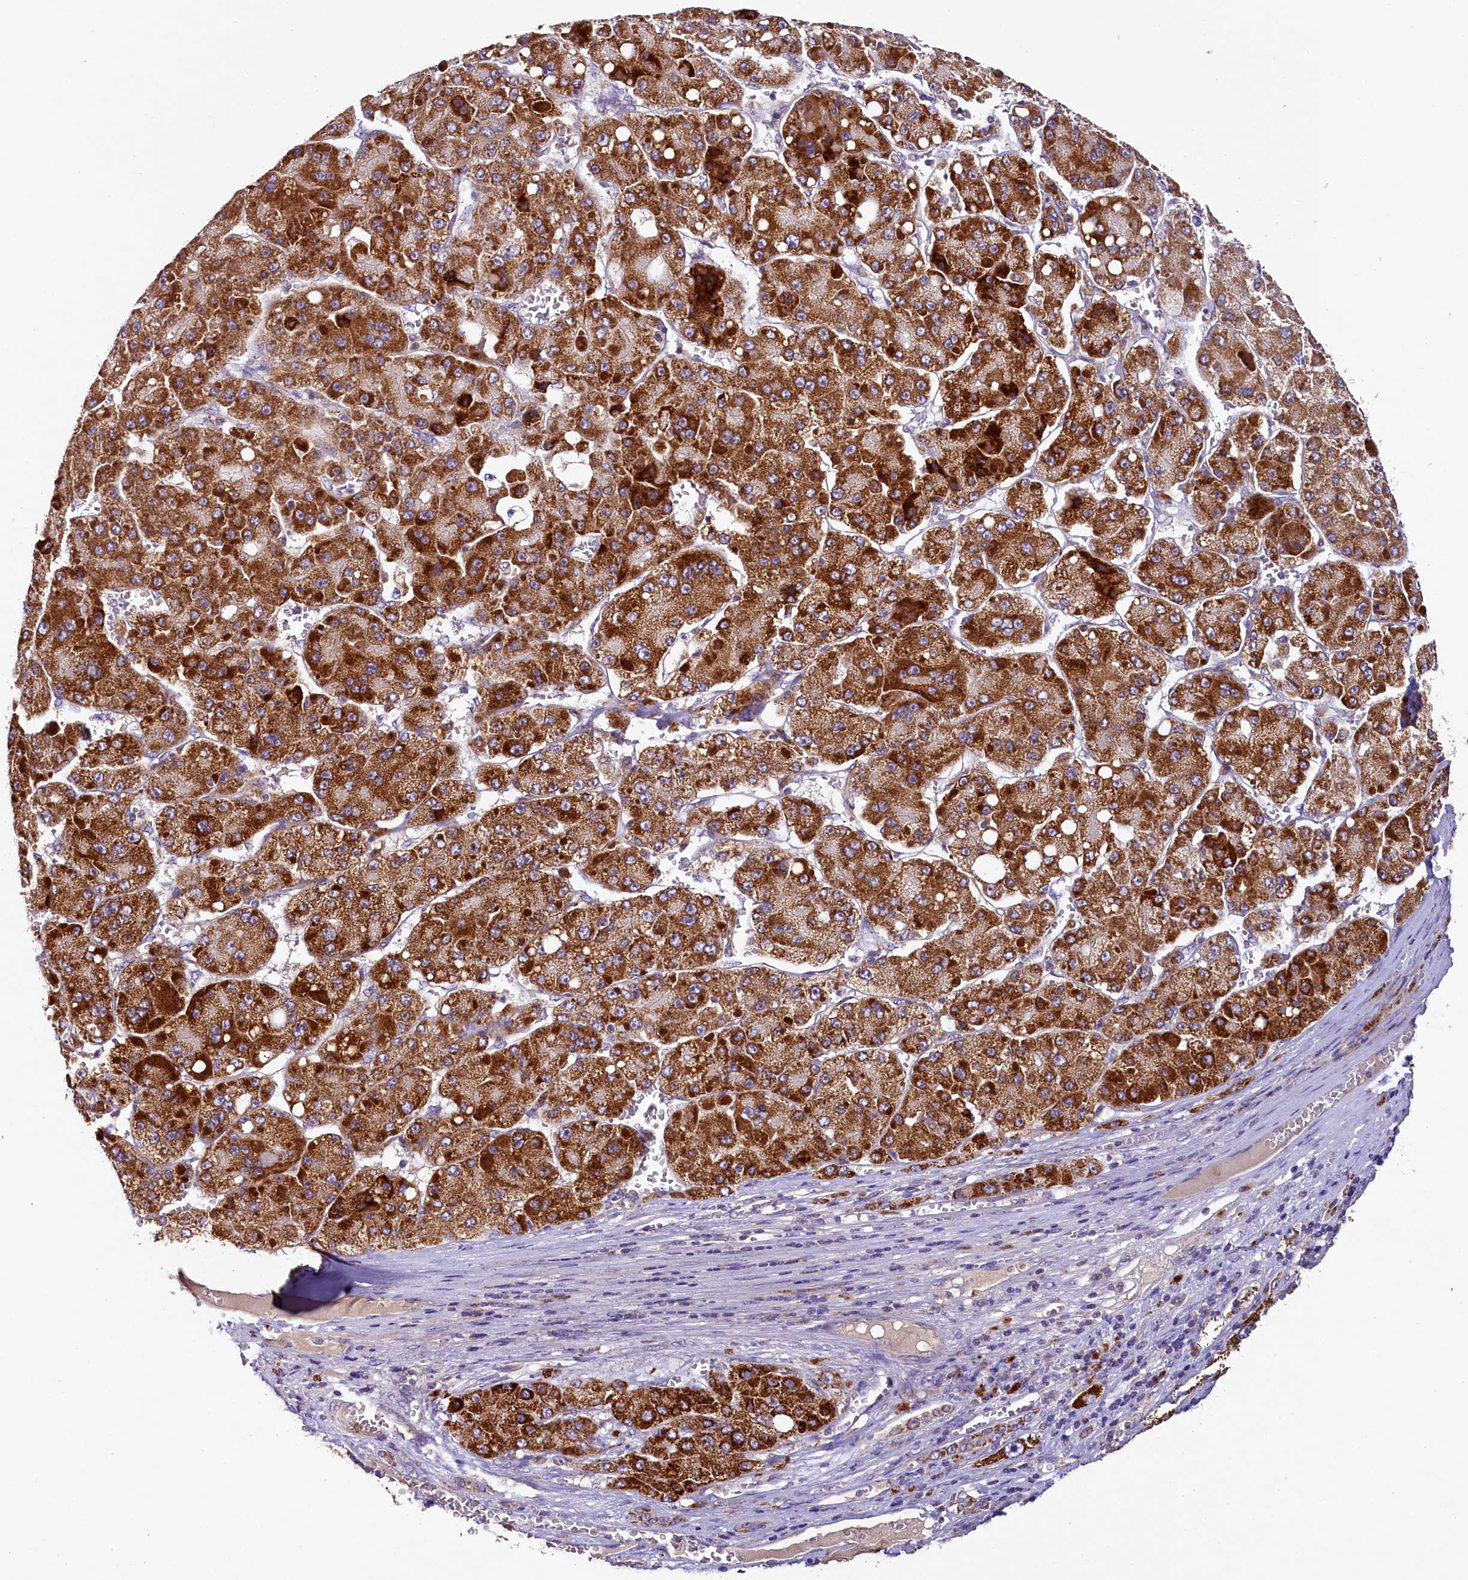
{"staining": {"intensity": "strong", "quantity": ">75%", "location": "cytoplasmic/membranous"}, "tissue": "liver cancer", "cell_type": "Tumor cells", "image_type": "cancer", "snomed": [{"axis": "morphology", "description": "Carcinoma, Hepatocellular, NOS"}, {"axis": "topography", "description": "Liver"}], "caption": "Human liver cancer (hepatocellular carcinoma) stained with a protein marker reveals strong staining in tumor cells.", "gene": "PMPCB", "patient": {"sex": "female", "age": 73}}